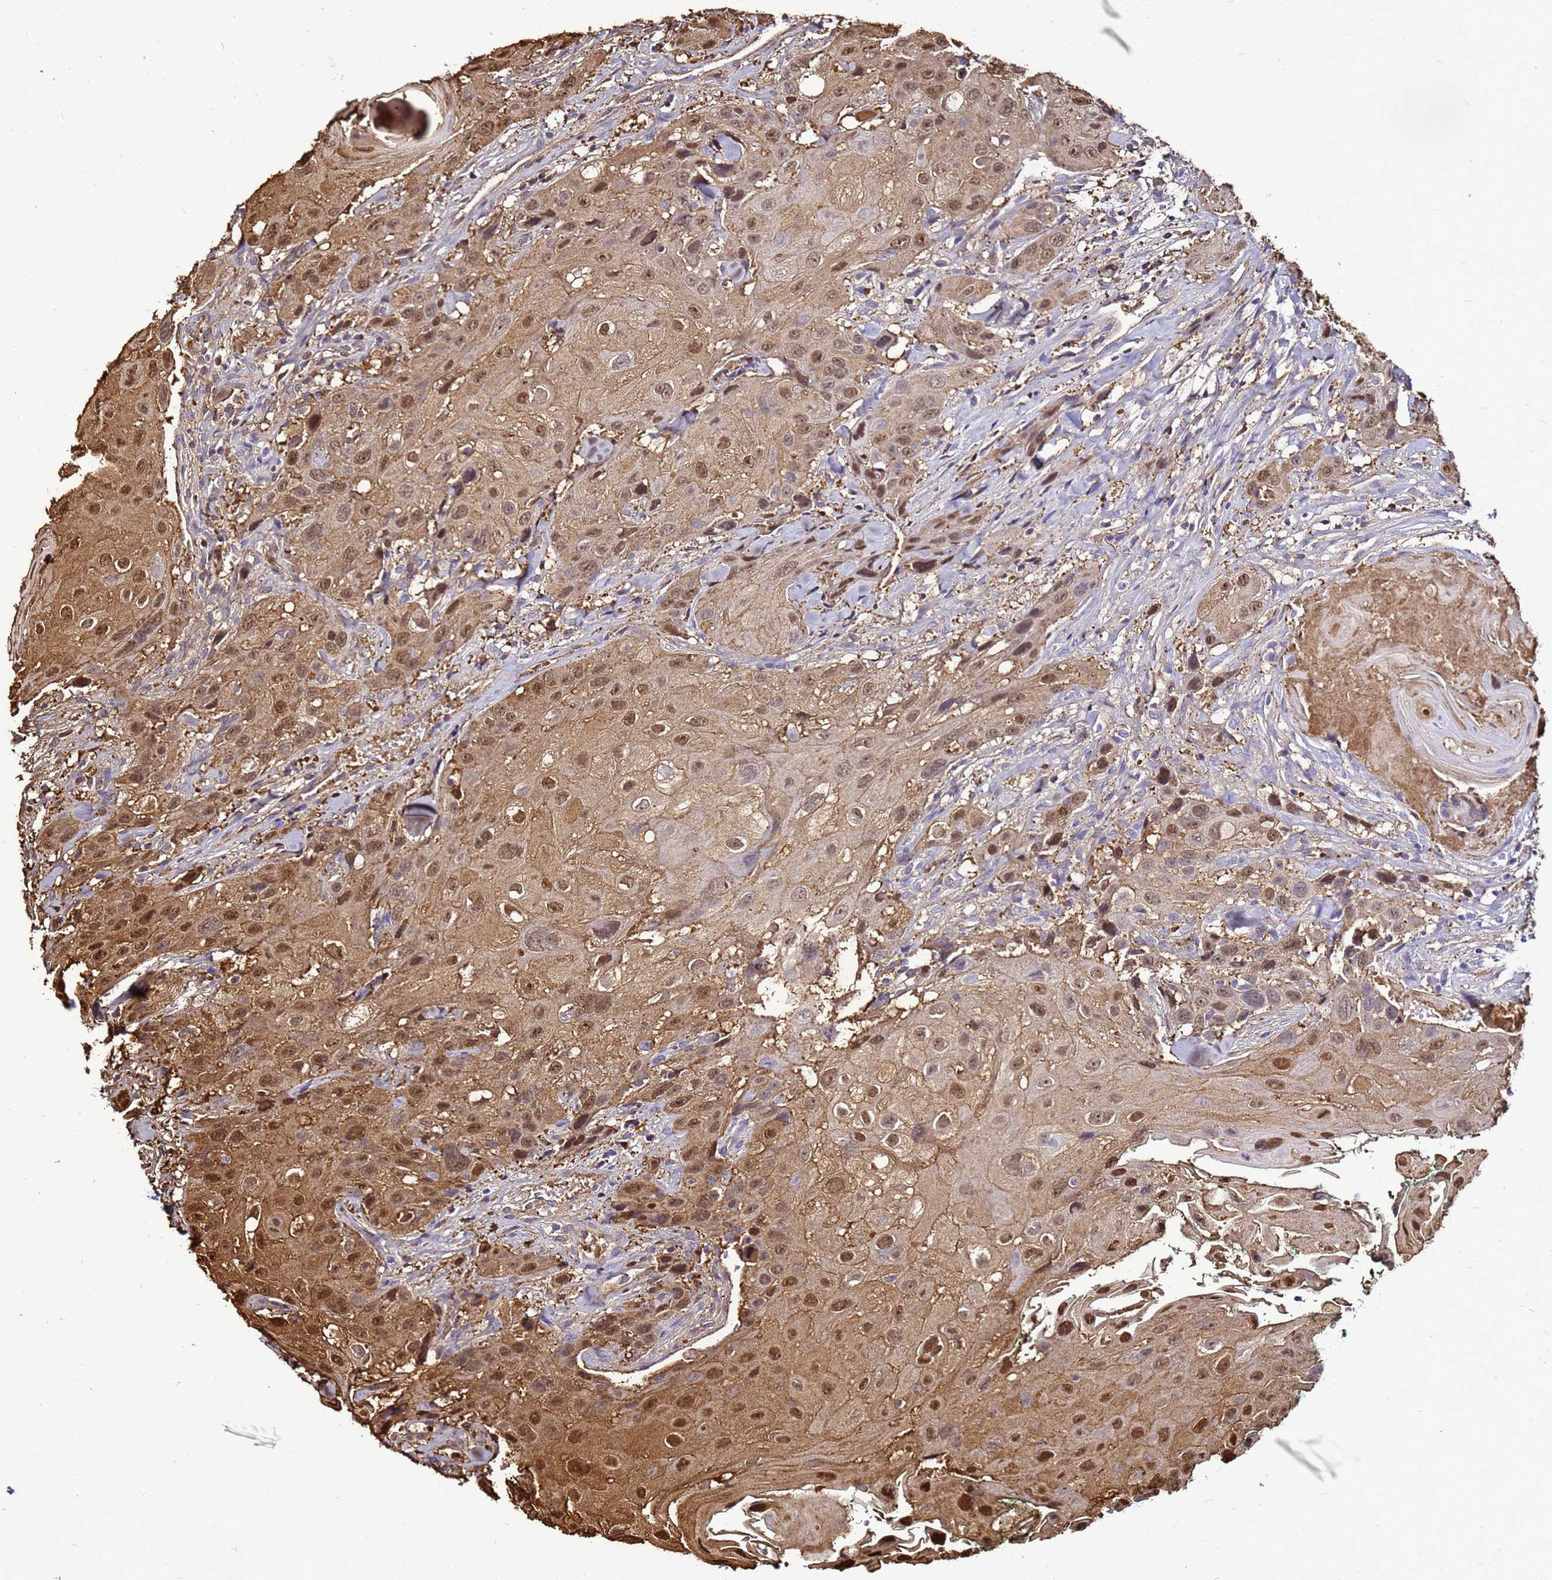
{"staining": {"intensity": "moderate", "quantity": ">75%", "location": "cytoplasmic/membranous,nuclear"}, "tissue": "head and neck cancer", "cell_type": "Tumor cells", "image_type": "cancer", "snomed": [{"axis": "morphology", "description": "Squamous cell carcinoma, NOS"}, {"axis": "topography", "description": "Head-Neck"}], "caption": "Immunohistochemical staining of human head and neck squamous cell carcinoma shows medium levels of moderate cytoplasmic/membranous and nuclear staining in about >75% of tumor cells.", "gene": "S100A2", "patient": {"sex": "male", "age": 81}}